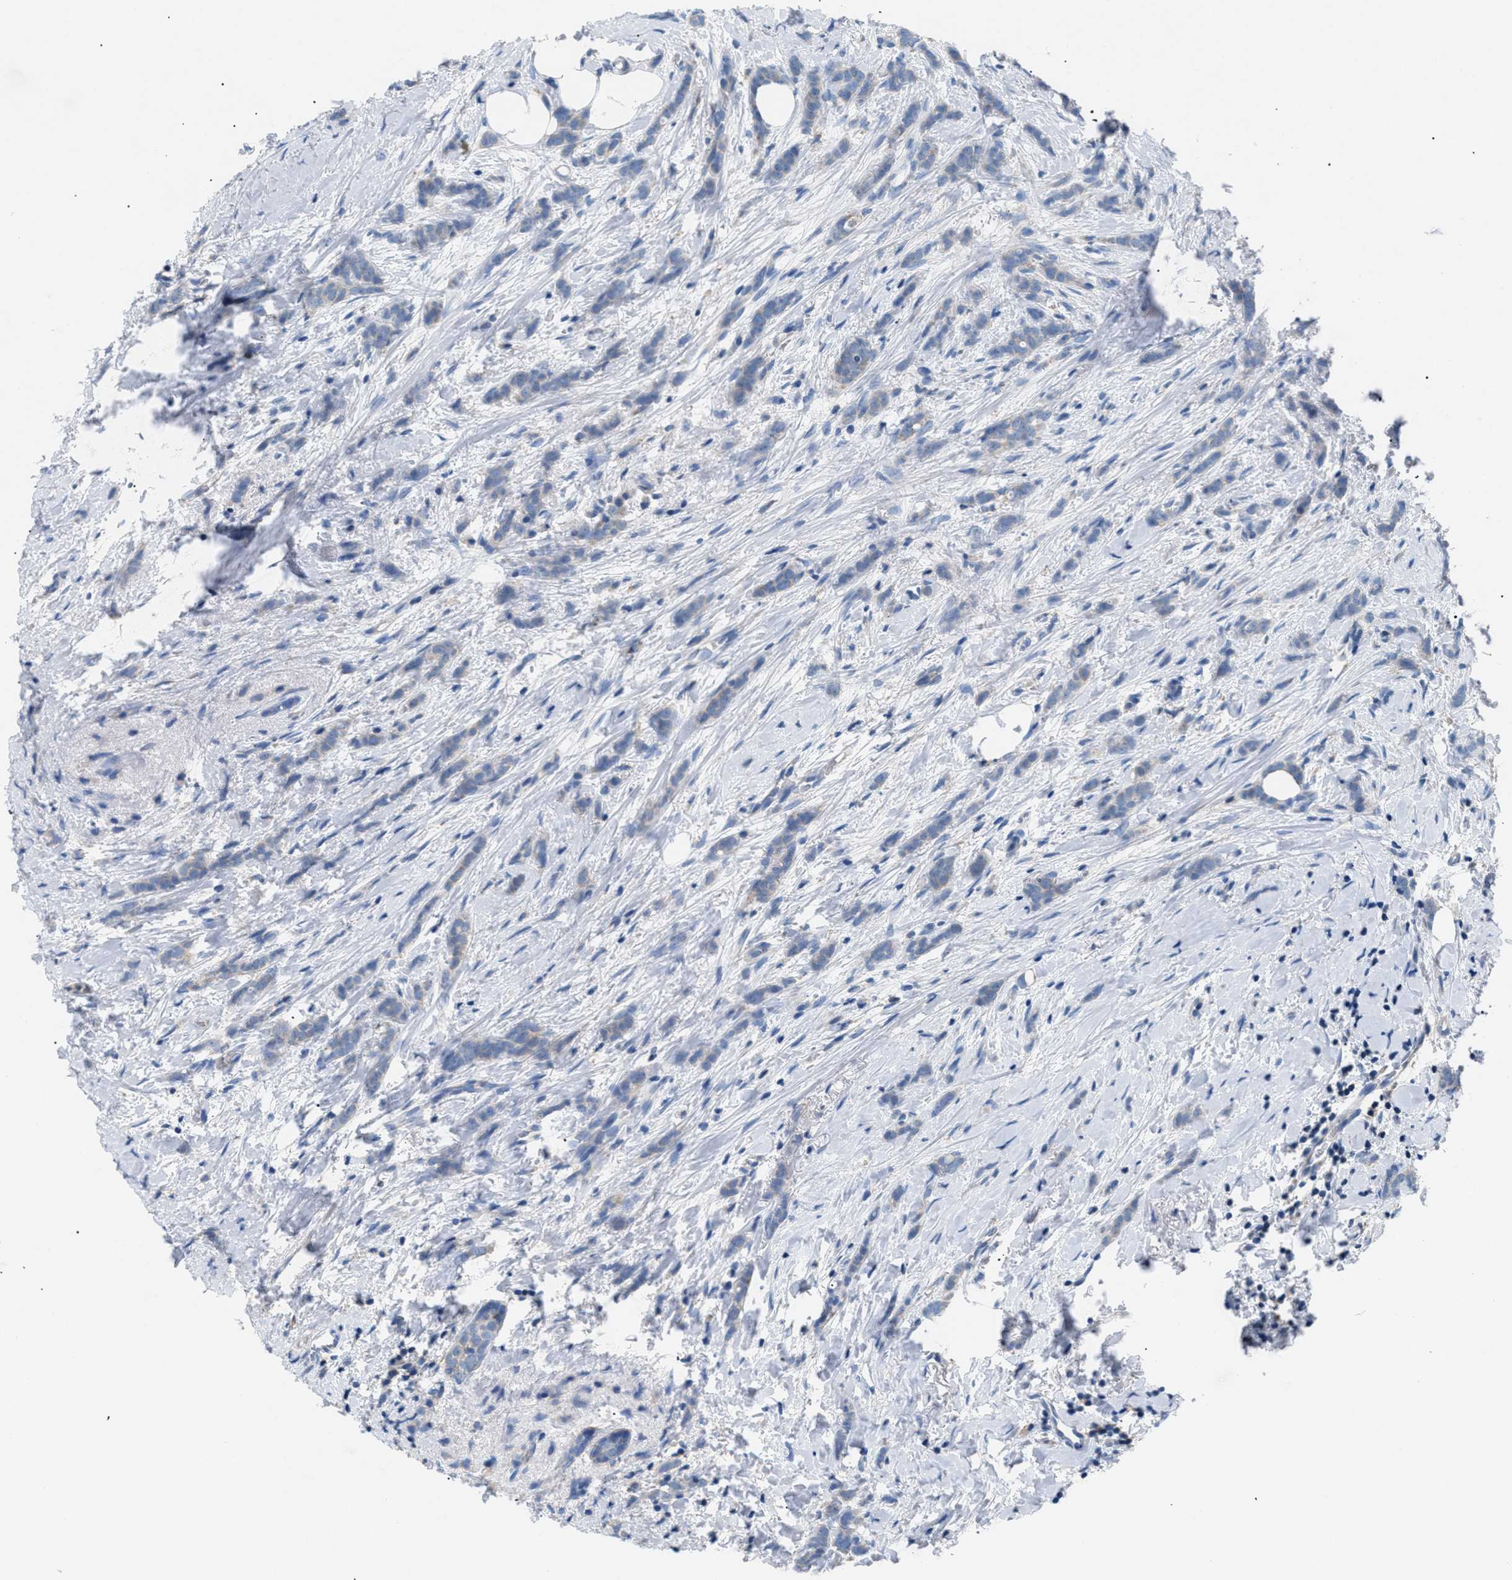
{"staining": {"intensity": "weak", "quantity": "<25%", "location": "cytoplasmic/membranous"}, "tissue": "breast cancer", "cell_type": "Tumor cells", "image_type": "cancer", "snomed": [{"axis": "morphology", "description": "Lobular carcinoma, in situ"}, {"axis": "morphology", "description": "Lobular carcinoma"}, {"axis": "topography", "description": "Breast"}], "caption": "Lobular carcinoma (breast) was stained to show a protein in brown. There is no significant expression in tumor cells.", "gene": "ILDR1", "patient": {"sex": "female", "age": 41}}